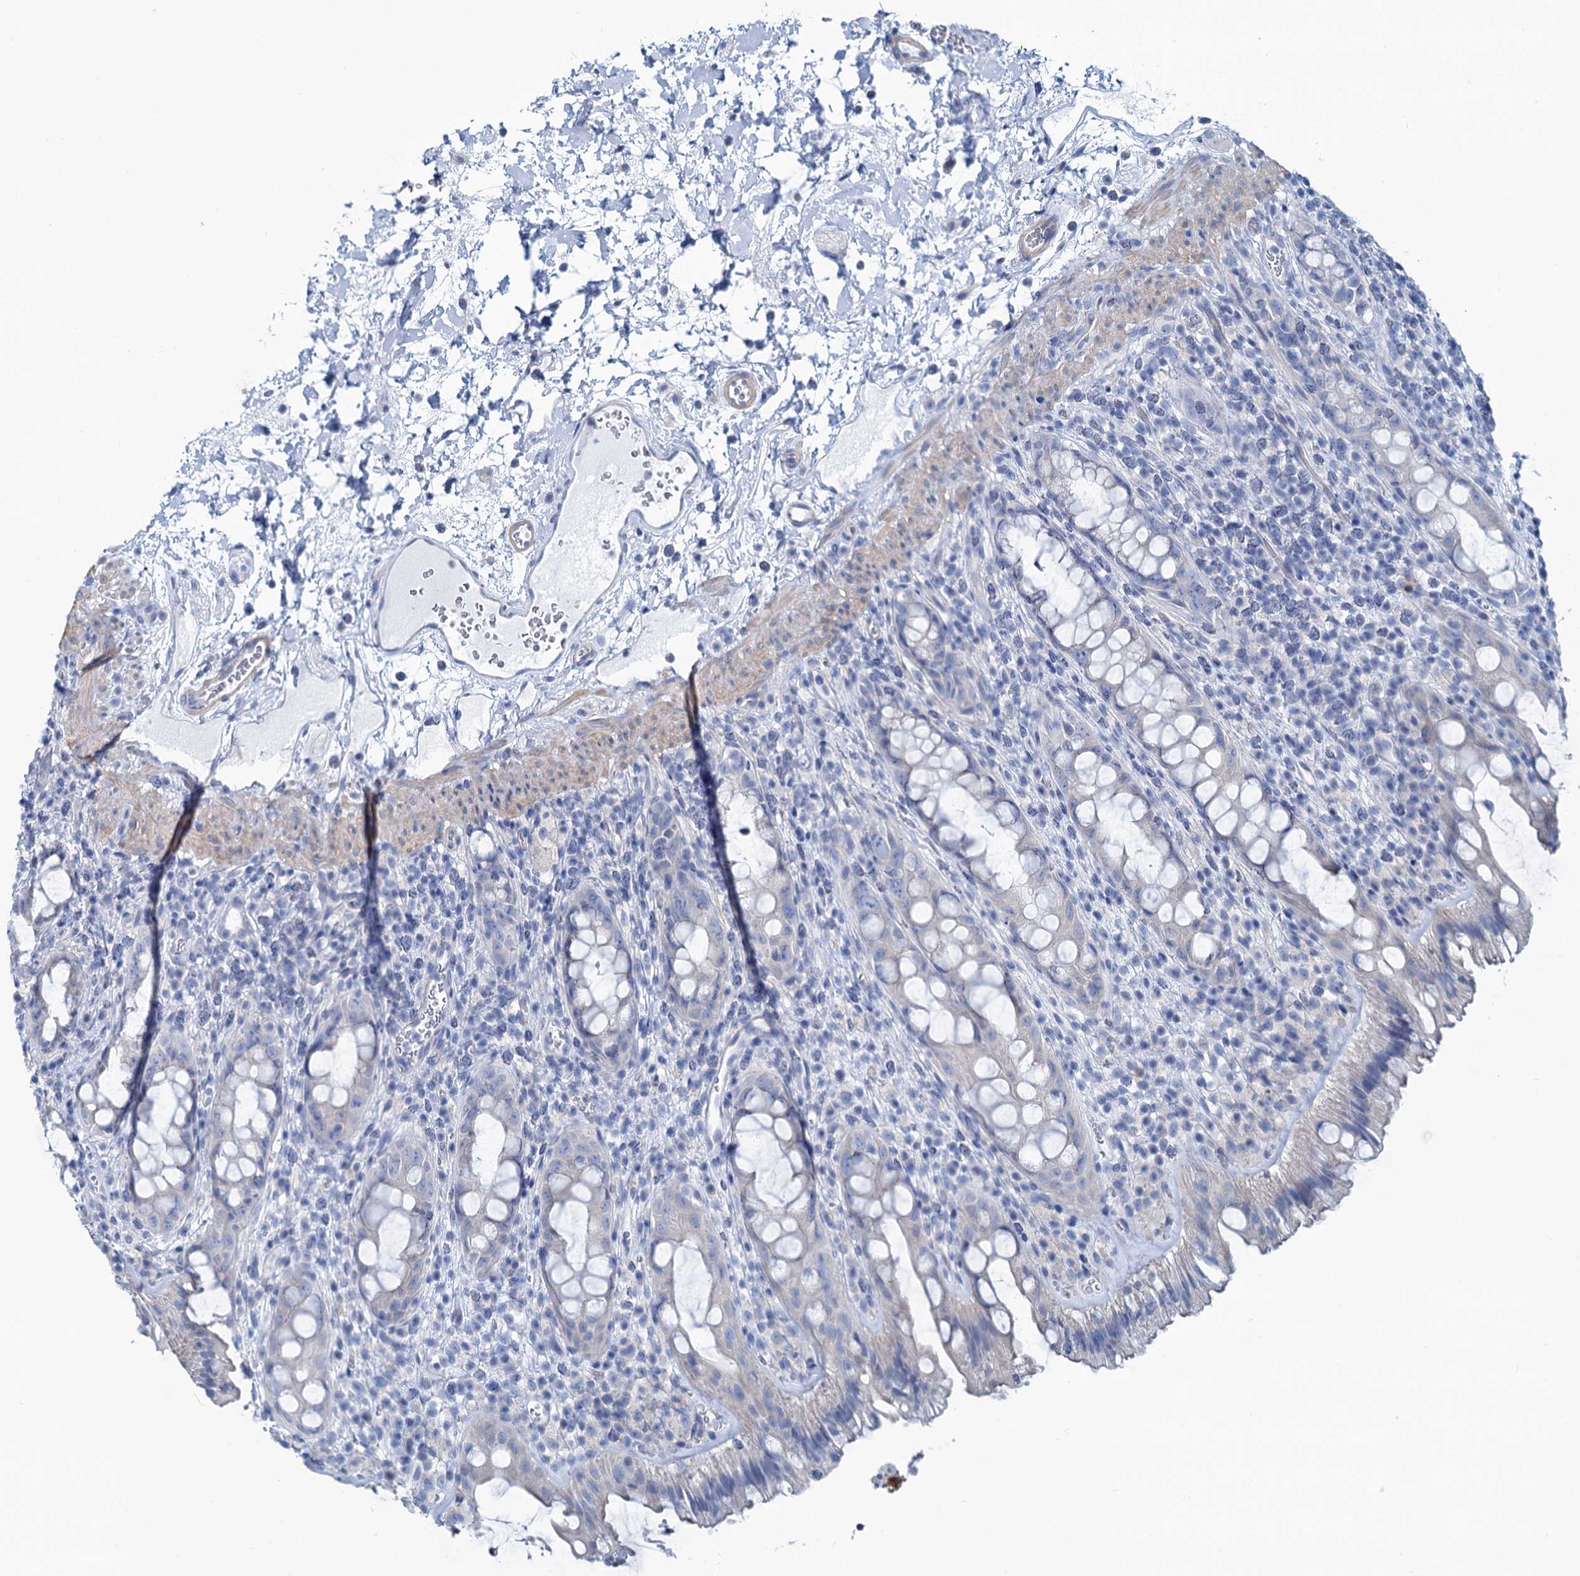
{"staining": {"intensity": "negative", "quantity": "none", "location": "none"}, "tissue": "rectum", "cell_type": "Glandular cells", "image_type": "normal", "snomed": [{"axis": "morphology", "description": "Normal tissue, NOS"}, {"axis": "topography", "description": "Rectum"}], "caption": "This is a histopathology image of immunohistochemistry (IHC) staining of benign rectum, which shows no expression in glandular cells.", "gene": "SLC1A3", "patient": {"sex": "female", "age": 57}}